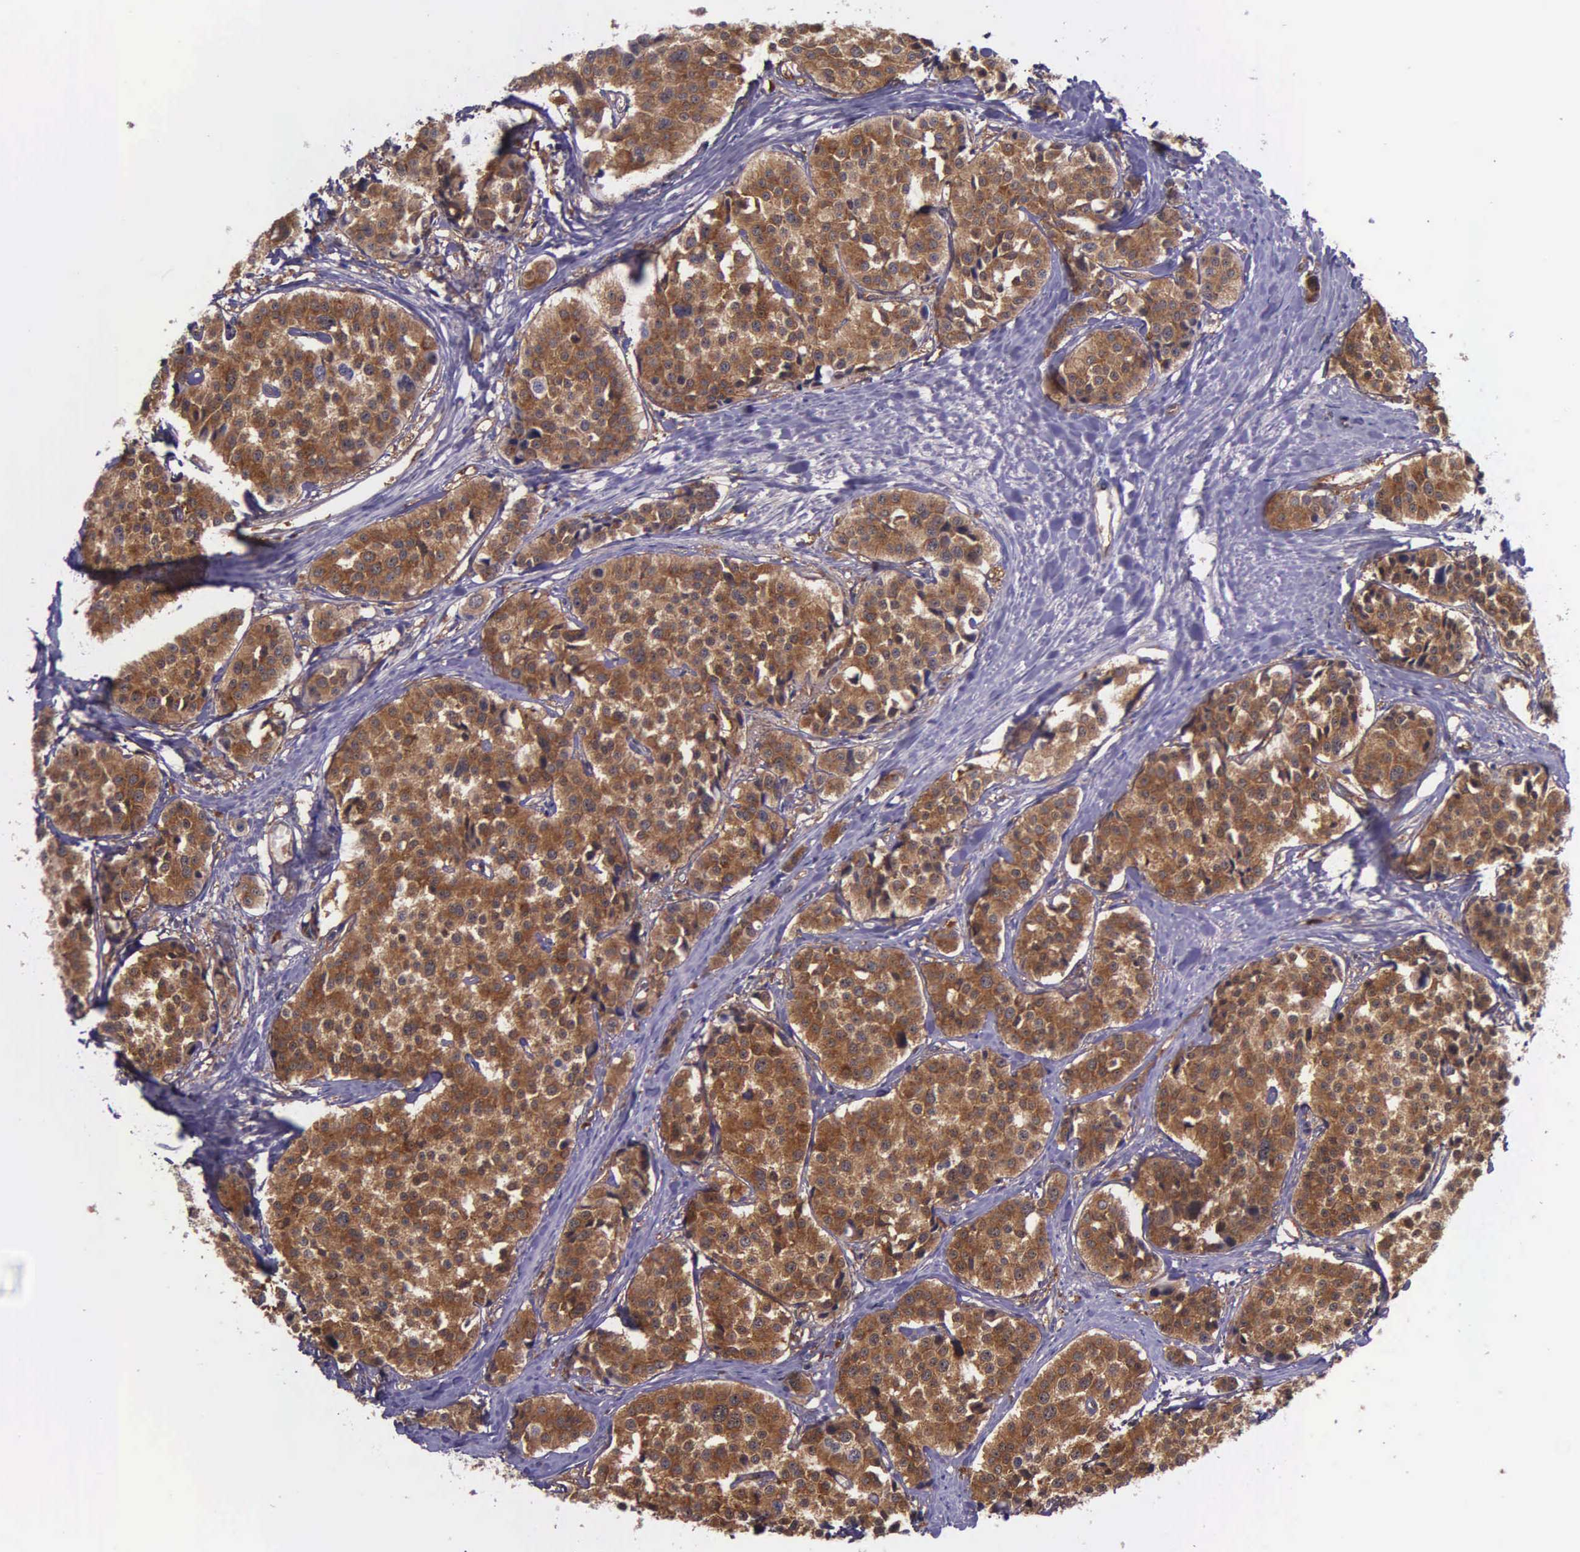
{"staining": {"intensity": "strong", "quantity": ">75%", "location": "cytoplasmic/membranous"}, "tissue": "carcinoid", "cell_type": "Tumor cells", "image_type": "cancer", "snomed": [{"axis": "morphology", "description": "Carcinoid, malignant, NOS"}, {"axis": "topography", "description": "Small intestine"}], "caption": "Immunohistochemical staining of carcinoid shows high levels of strong cytoplasmic/membranous protein positivity in about >75% of tumor cells.", "gene": "GMPR2", "patient": {"sex": "male", "age": 60}}